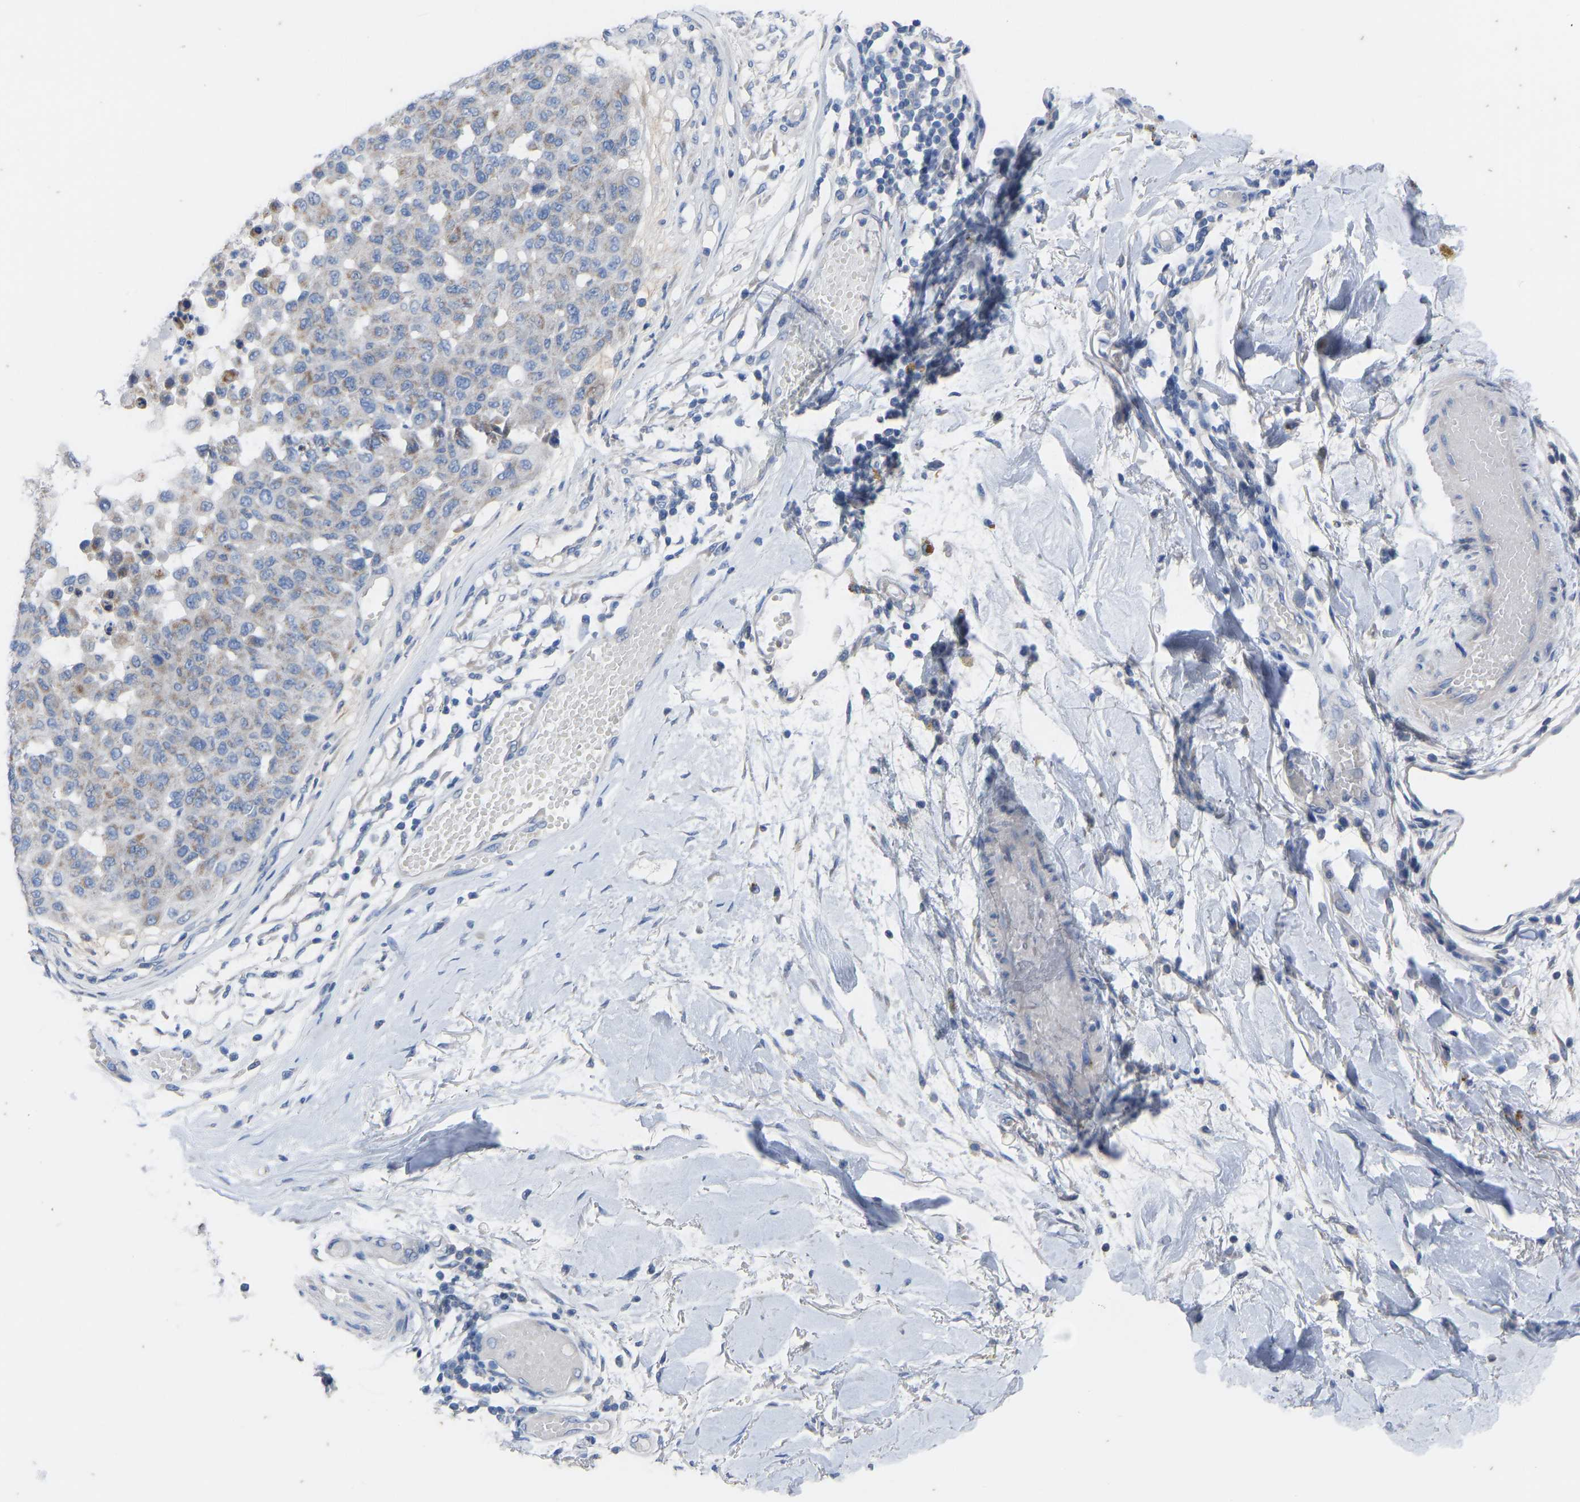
{"staining": {"intensity": "weak", "quantity": "<25%", "location": "cytoplasmic/membranous"}, "tissue": "melanoma", "cell_type": "Tumor cells", "image_type": "cancer", "snomed": [{"axis": "morphology", "description": "Normal tissue, NOS"}, {"axis": "morphology", "description": "Malignant melanoma, NOS"}, {"axis": "topography", "description": "Skin"}], "caption": "Tumor cells are negative for protein expression in human melanoma.", "gene": "OLIG2", "patient": {"sex": "male", "age": 62}}